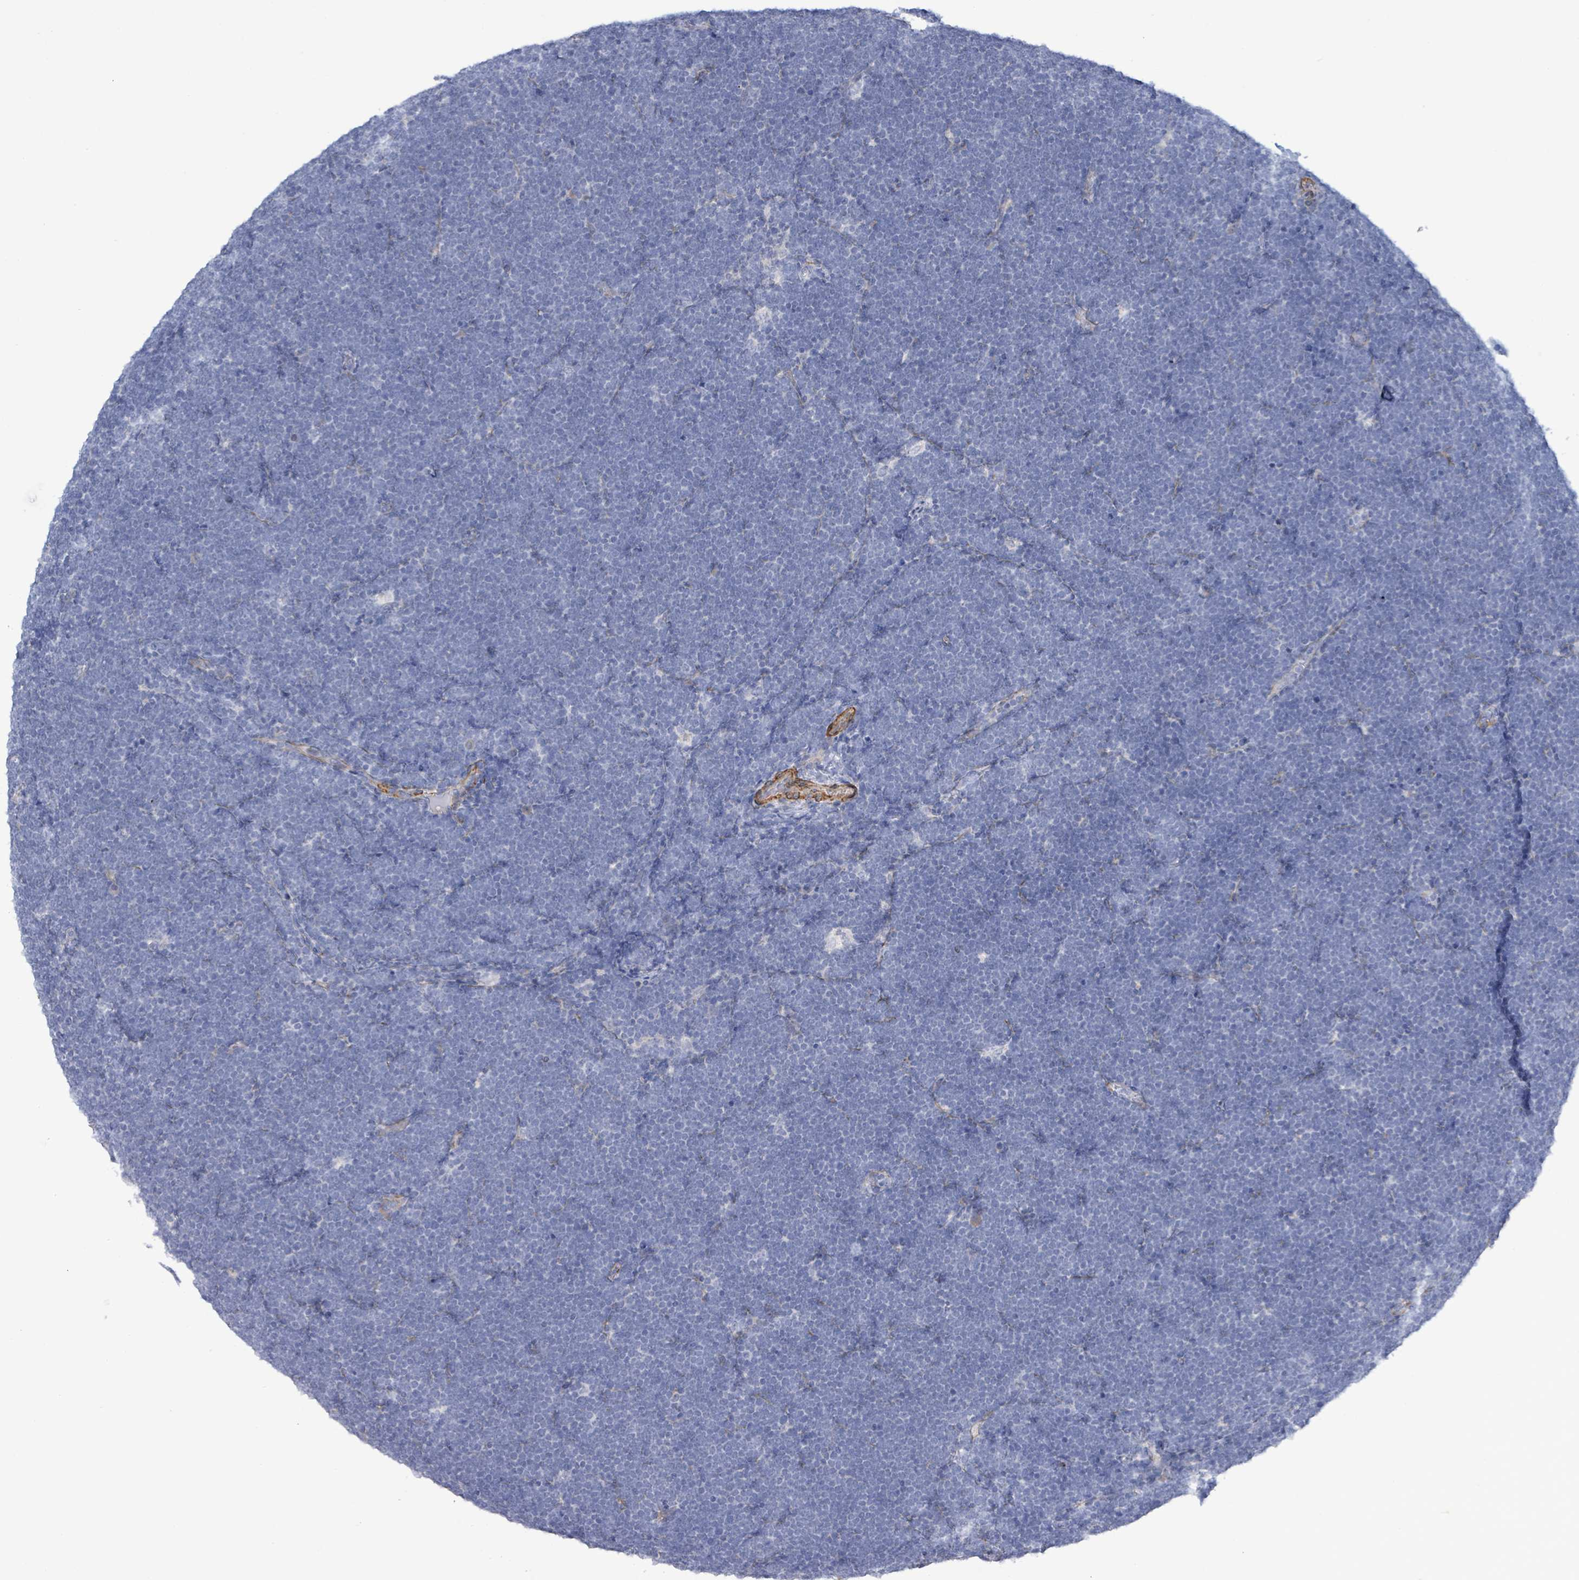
{"staining": {"intensity": "negative", "quantity": "none", "location": "none"}, "tissue": "lymphoma", "cell_type": "Tumor cells", "image_type": "cancer", "snomed": [{"axis": "morphology", "description": "Malignant lymphoma, non-Hodgkin's type, High grade"}, {"axis": "topography", "description": "Lymph node"}], "caption": "Immunohistochemistry micrograph of lymphoma stained for a protein (brown), which demonstrates no expression in tumor cells.", "gene": "DMRTC1B", "patient": {"sex": "male", "age": 13}}